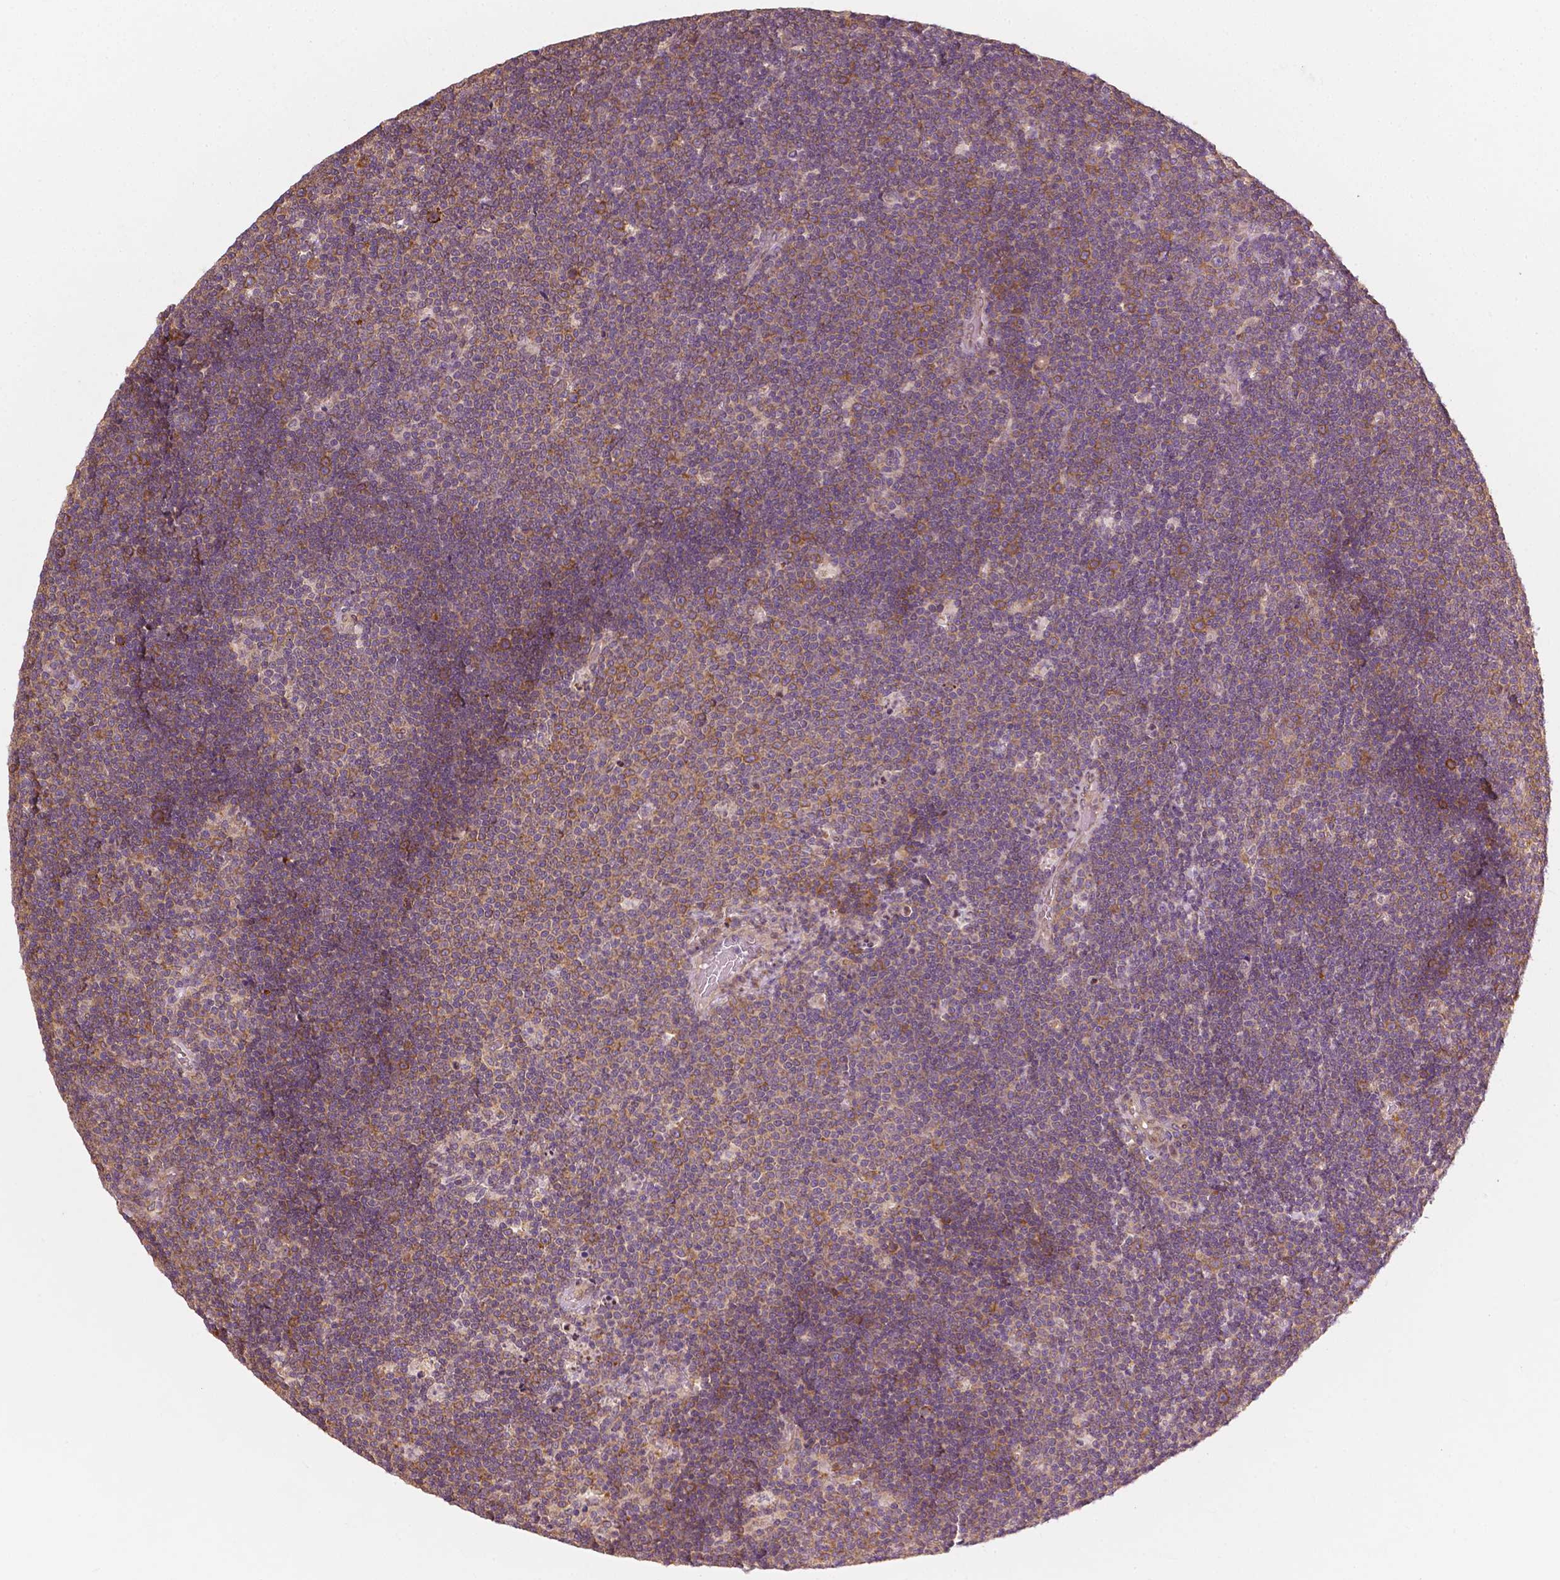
{"staining": {"intensity": "weak", "quantity": "25%-75%", "location": "cytoplasmic/membranous"}, "tissue": "lymphoma", "cell_type": "Tumor cells", "image_type": "cancer", "snomed": [{"axis": "morphology", "description": "Malignant lymphoma, non-Hodgkin's type, Low grade"}, {"axis": "topography", "description": "Brain"}], "caption": "This micrograph displays immunohistochemistry staining of lymphoma, with low weak cytoplasmic/membranous expression in approximately 25%-75% of tumor cells.", "gene": "G3BP1", "patient": {"sex": "female", "age": 66}}